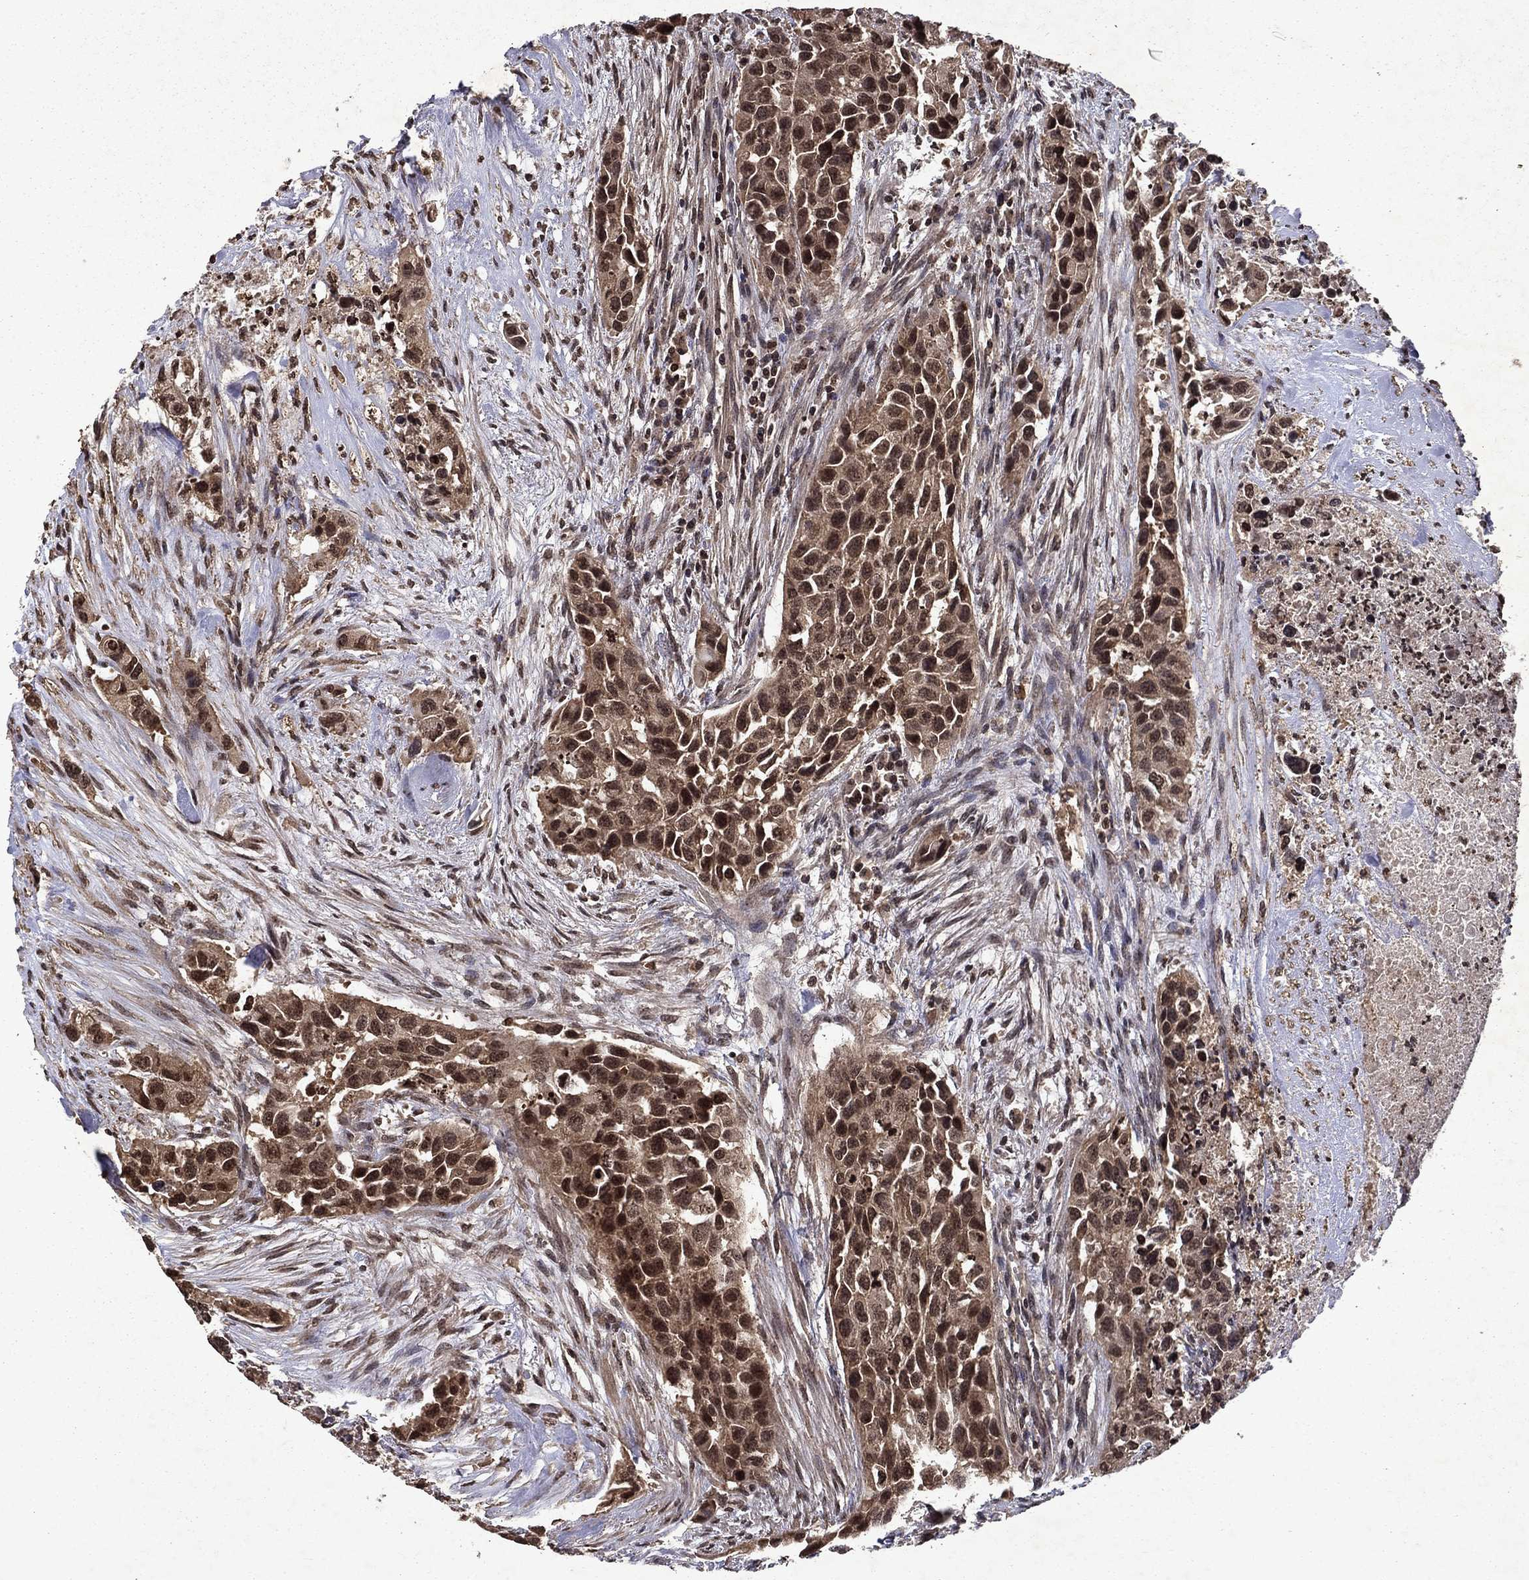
{"staining": {"intensity": "moderate", "quantity": ">75%", "location": "cytoplasmic/membranous,nuclear"}, "tissue": "urothelial cancer", "cell_type": "Tumor cells", "image_type": "cancer", "snomed": [{"axis": "morphology", "description": "Urothelial carcinoma, High grade"}, {"axis": "topography", "description": "Urinary bladder"}], "caption": "Human urothelial cancer stained with a brown dye exhibits moderate cytoplasmic/membranous and nuclear positive expression in about >75% of tumor cells.", "gene": "PIN4", "patient": {"sex": "female", "age": 73}}